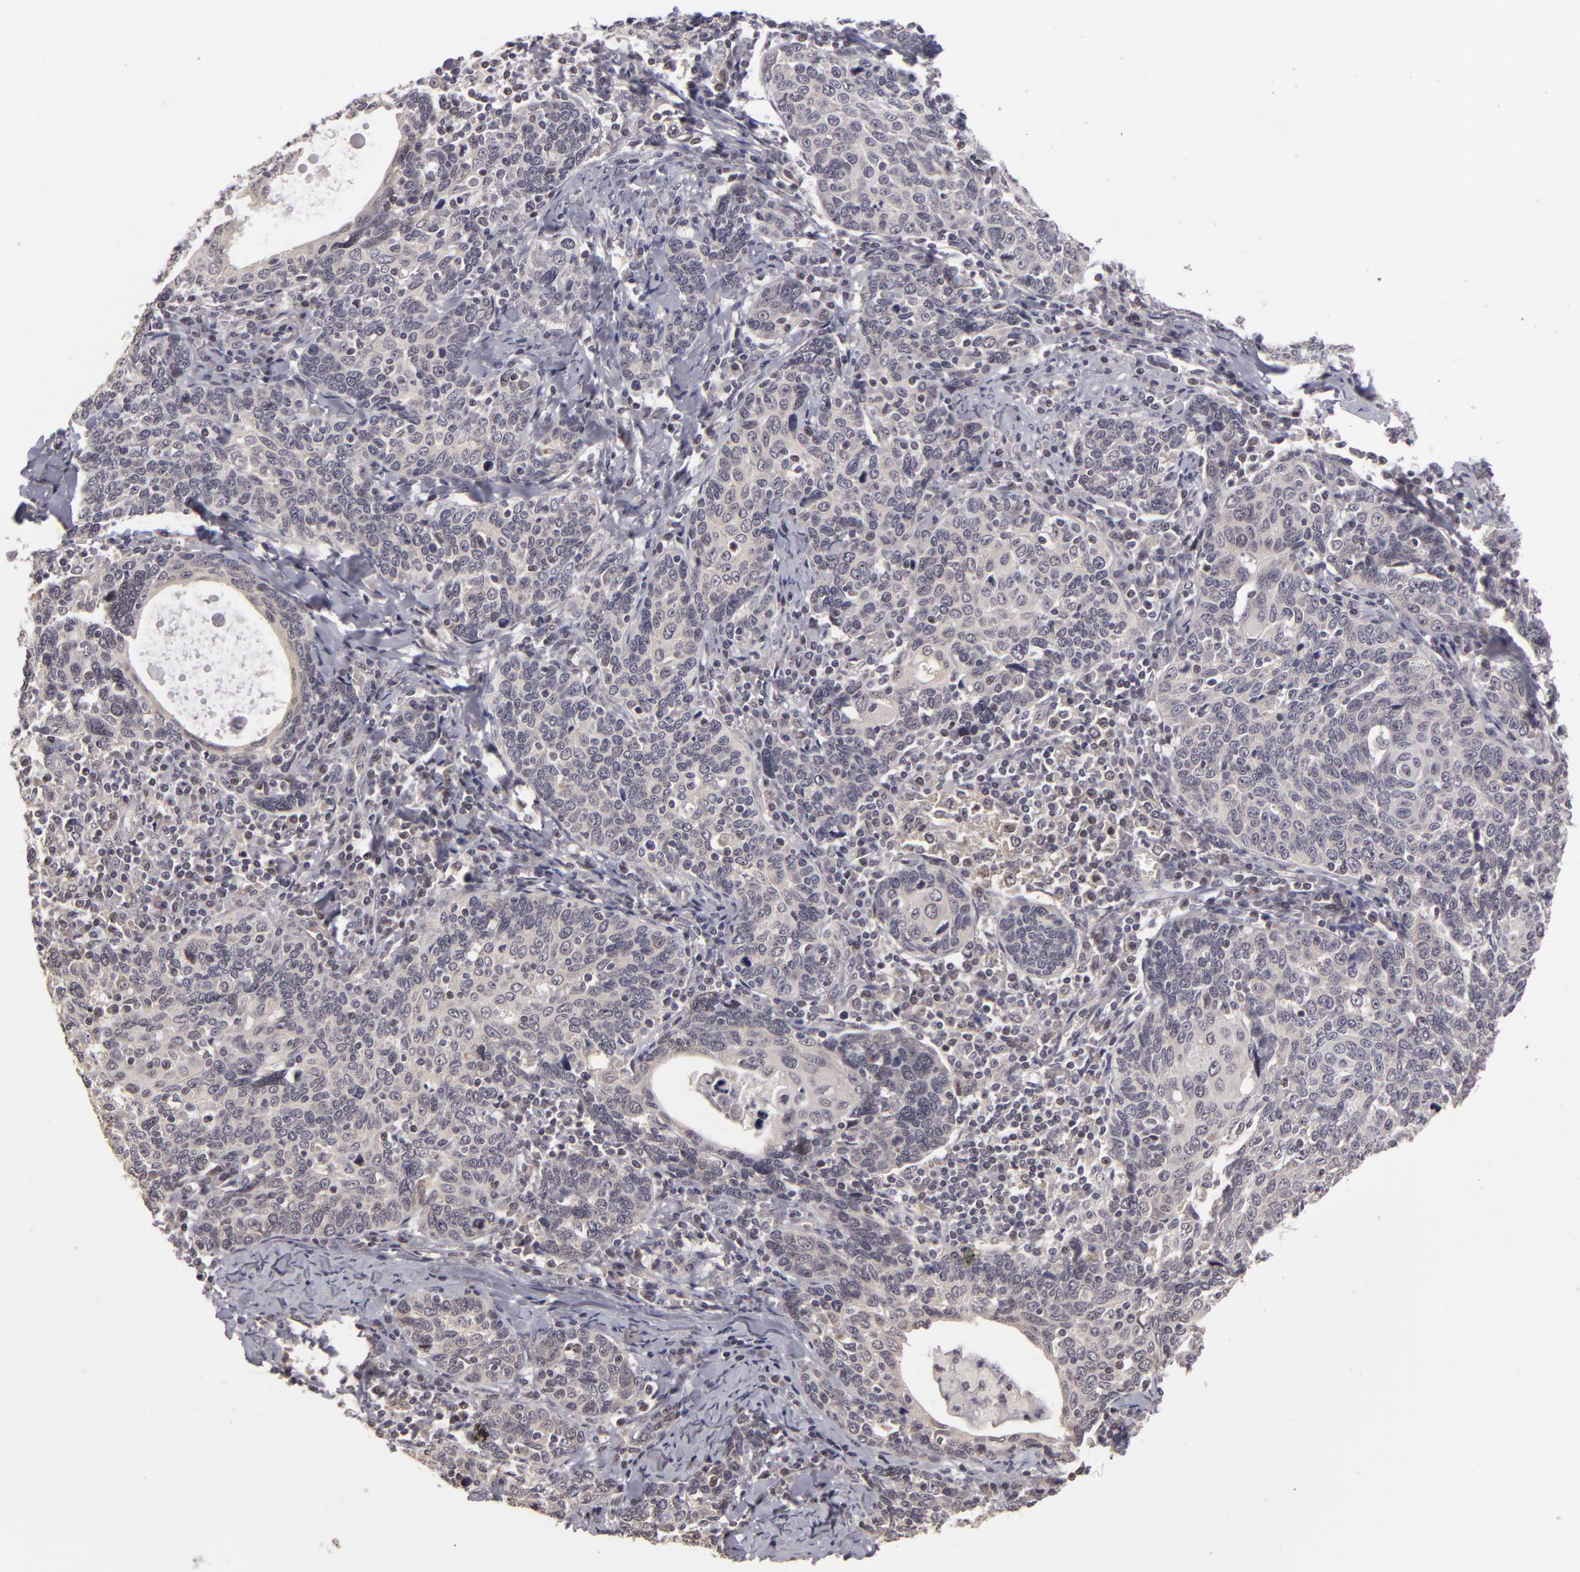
{"staining": {"intensity": "weak", "quantity": "<25%", "location": "nuclear"}, "tissue": "cervical cancer", "cell_type": "Tumor cells", "image_type": "cancer", "snomed": [{"axis": "morphology", "description": "Squamous cell carcinoma, NOS"}, {"axis": "topography", "description": "Cervix"}], "caption": "Immunohistochemistry (IHC) of human cervical cancer (squamous cell carcinoma) exhibits no positivity in tumor cells.", "gene": "ZNF133", "patient": {"sex": "female", "age": 41}}